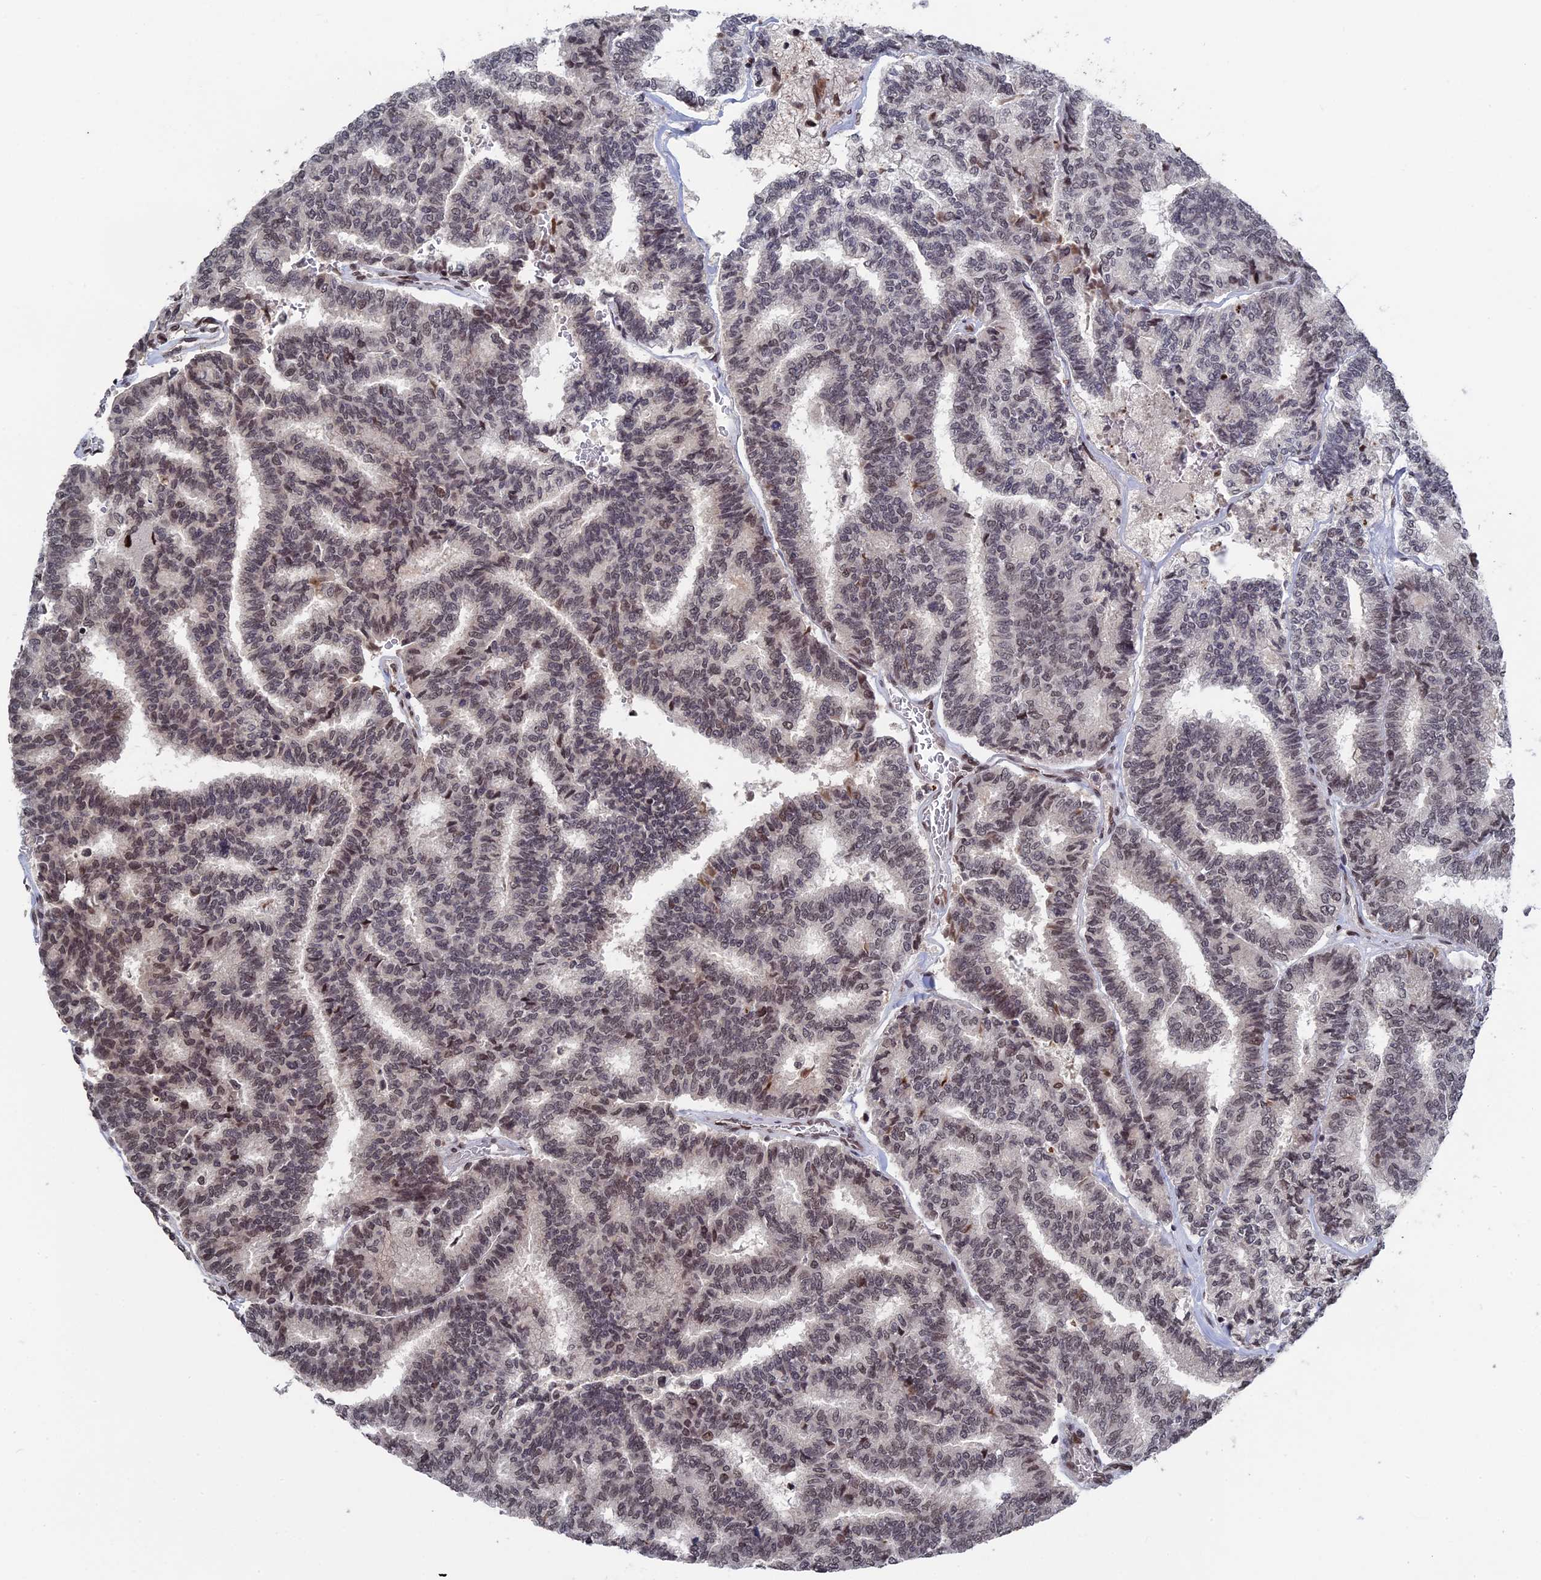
{"staining": {"intensity": "weak", "quantity": "25%-75%", "location": "nuclear"}, "tissue": "thyroid cancer", "cell_type": "Tumor cells", "image_type": "cancer", "snomed": [{"axis": "morphology", "description": "Papillary adenocarcinoma, NOS"}, {"axis": "topography", "description": "Thyroid gland"}], "caption": "This is an image of IHC staining of thyroid papillary adenocarcinoma, which shows weak expression in the nuclear of tumor cells.", "gene": "NR2C2AP", "patient": {"sex": "female", "age": 35}}